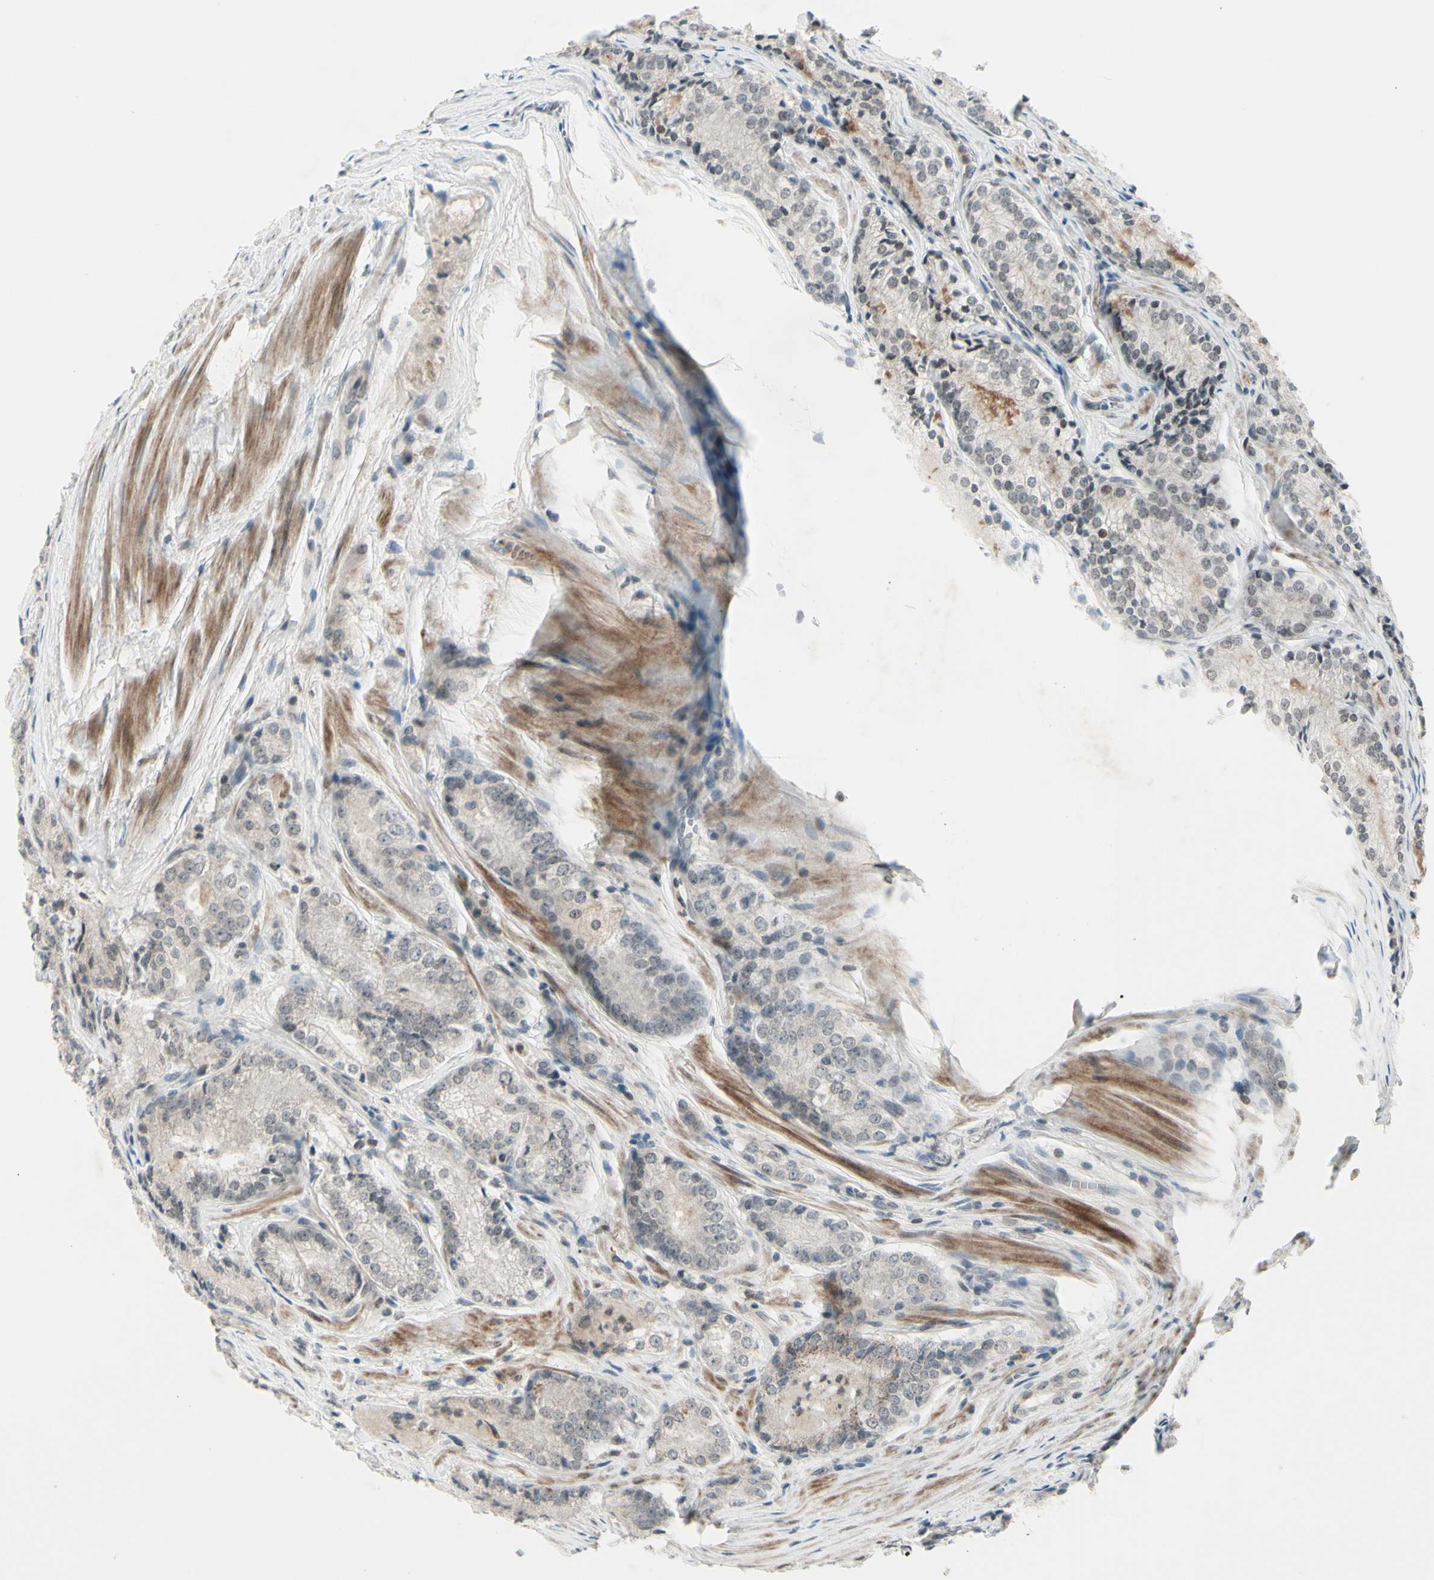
{"staining": {"intensity": "weak", "quantity": "<25%", "location": "cytoplasmic/membranous"}, "tissue": "prostate cancer", "cell_type": "Tumor cells", "image_type": "cancer", "snomed": [{"axis": "morphology", "description": "Adenocarcinoma, Low grade"}, {"axis": "topography", "description": "Prostate"}], "caption": "This is a image of immunohistochemistry staining of prostate cancer (low-grade adenocarcinoma), which shows no expression in tumor cells.", "gene": "FGFR2", "patient": {"sex": "male", "age": 60}}